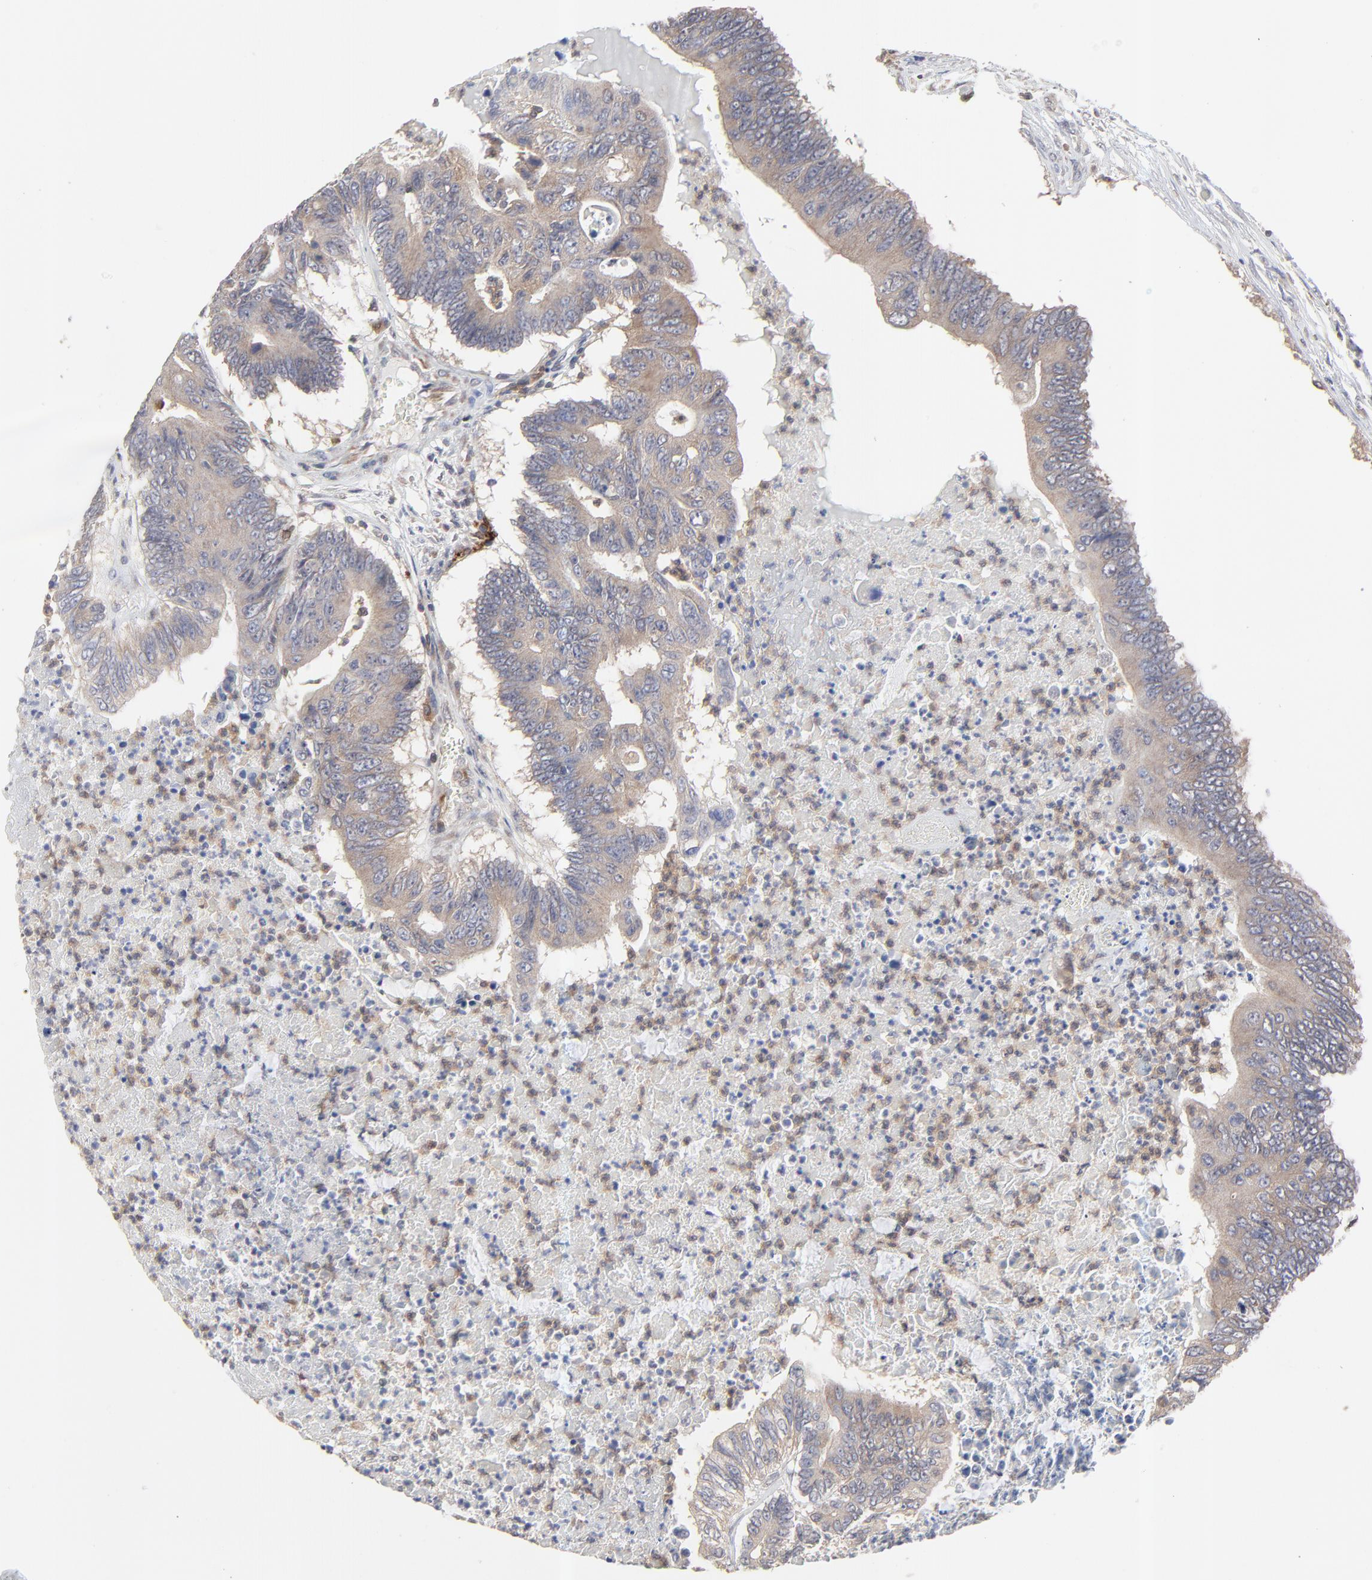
{"staining": {"intensity": "moderate", "quantity": ">75%", "location": "cytoplasmic/membranous"}, "tissue": "colorectal cancer", "cell_type": "Tumor cells", "image_type": "cancer", "snomed": [{"axis": "morphology", "description": "Adenocarcinoma, NOS"}, {"axis": "topography", "description": "Colon"}], "caption": "Protein staining by immunohistochemistry (IHC) exhibits moderate cytoplasmic/membranous staining in approximately >75% of tumor cells in colorectal cancer. (Stains: DAB (3,3'-diaminobenzidine) in brown, nuclei in blue, Microscopy: brightfield microscopy at high magnification).", "gene": "RAB9A", "patient": {"sex": "male", "age": 65}}